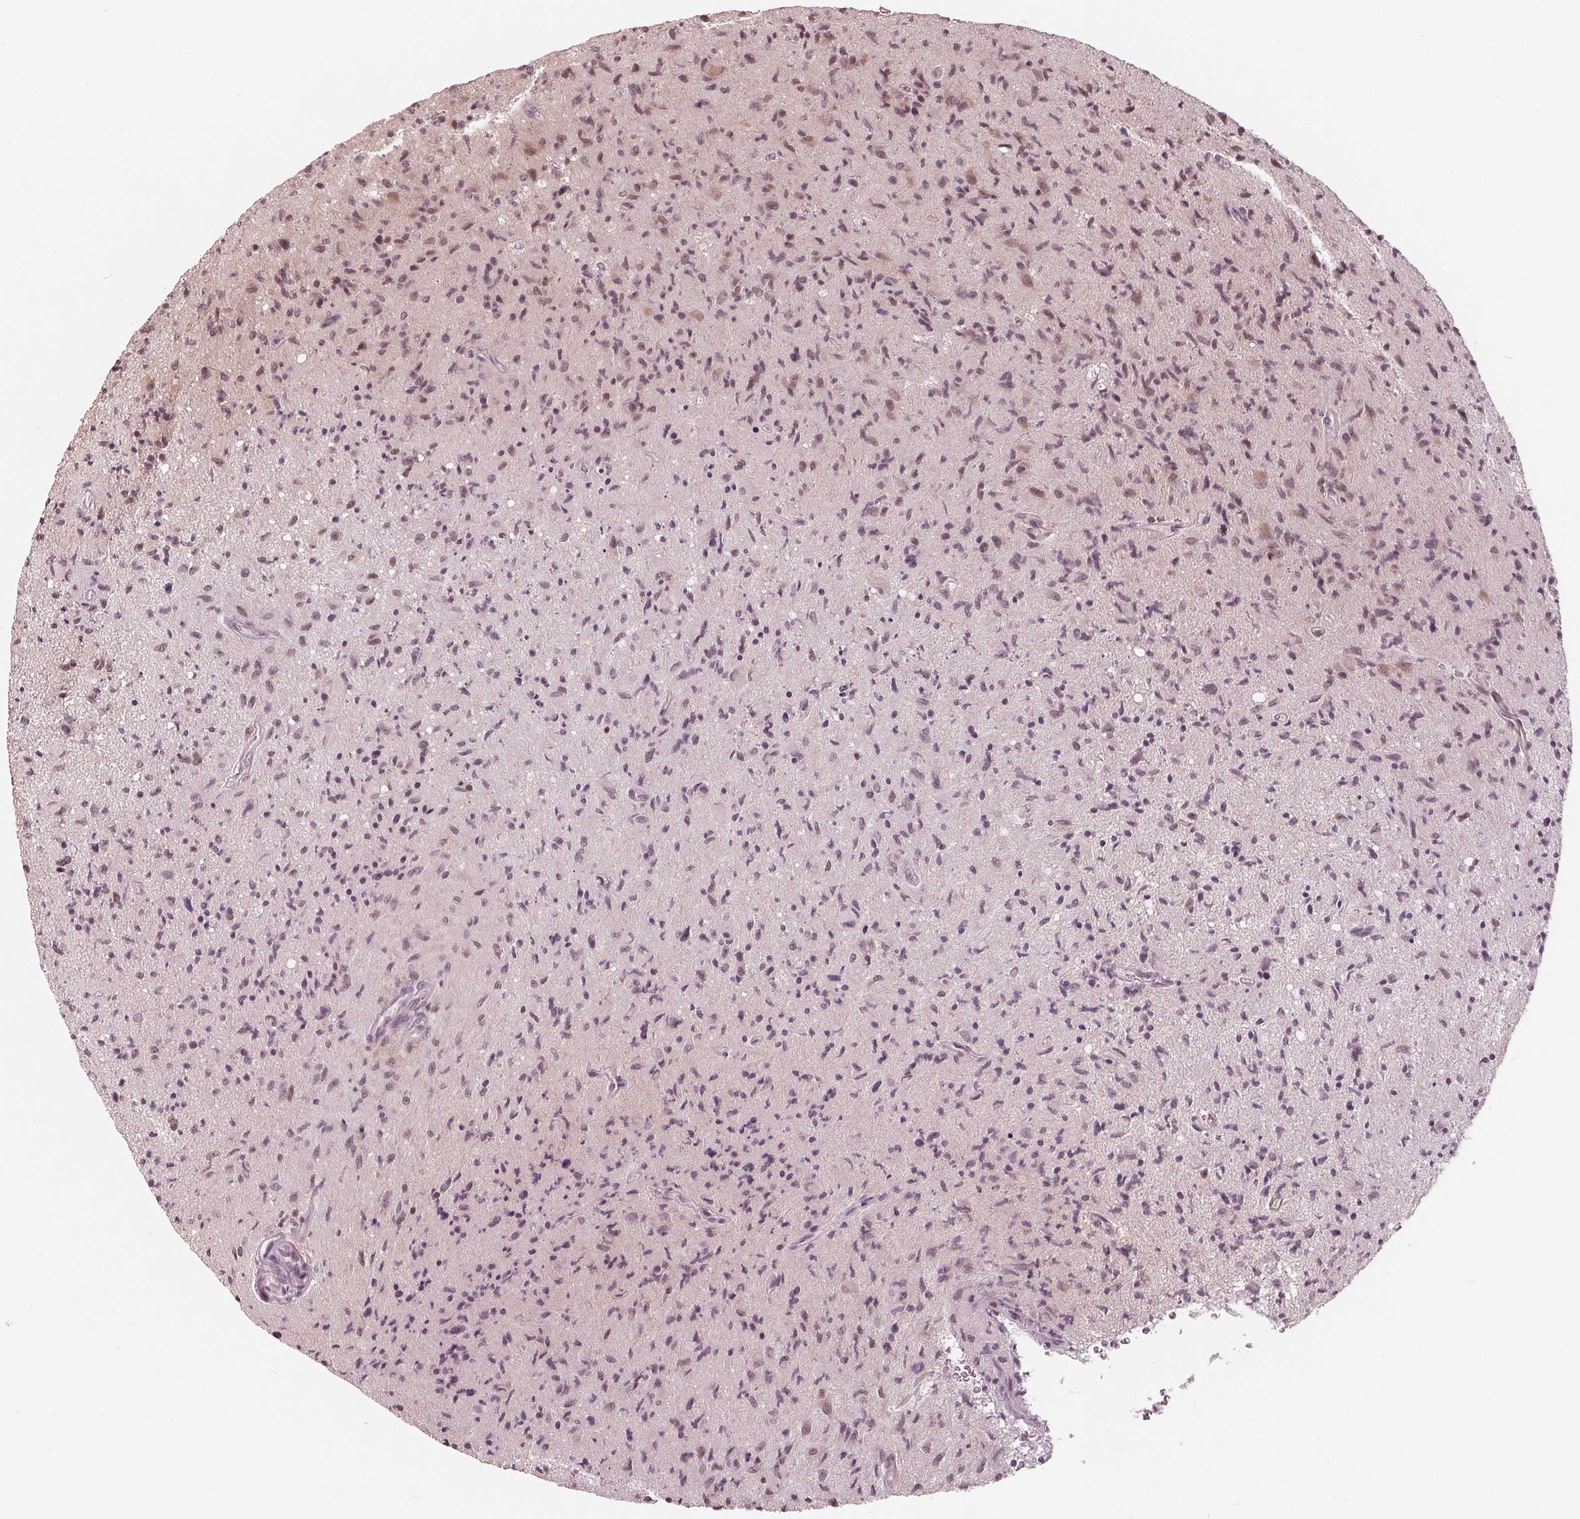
{"staining": {"intensity": "weak", "quantity": "25%-75%", "location": "nuclear"}, "tissue": "glioma", "cell_type": "Tumor cells", "image_type": "cancer", "snomed": [{"axis": "morphology", "description": "Glioma, malignant, High grade"}, {"axis": "topography", "description": "Brain"}], "caption": "Brown immunohistochemical staining in human glioma displays weak nuclear staining in approximately 25%-75% of tumor cells.", "gene": "SLX4", "patient": {"sex": "male", "age": 54}}